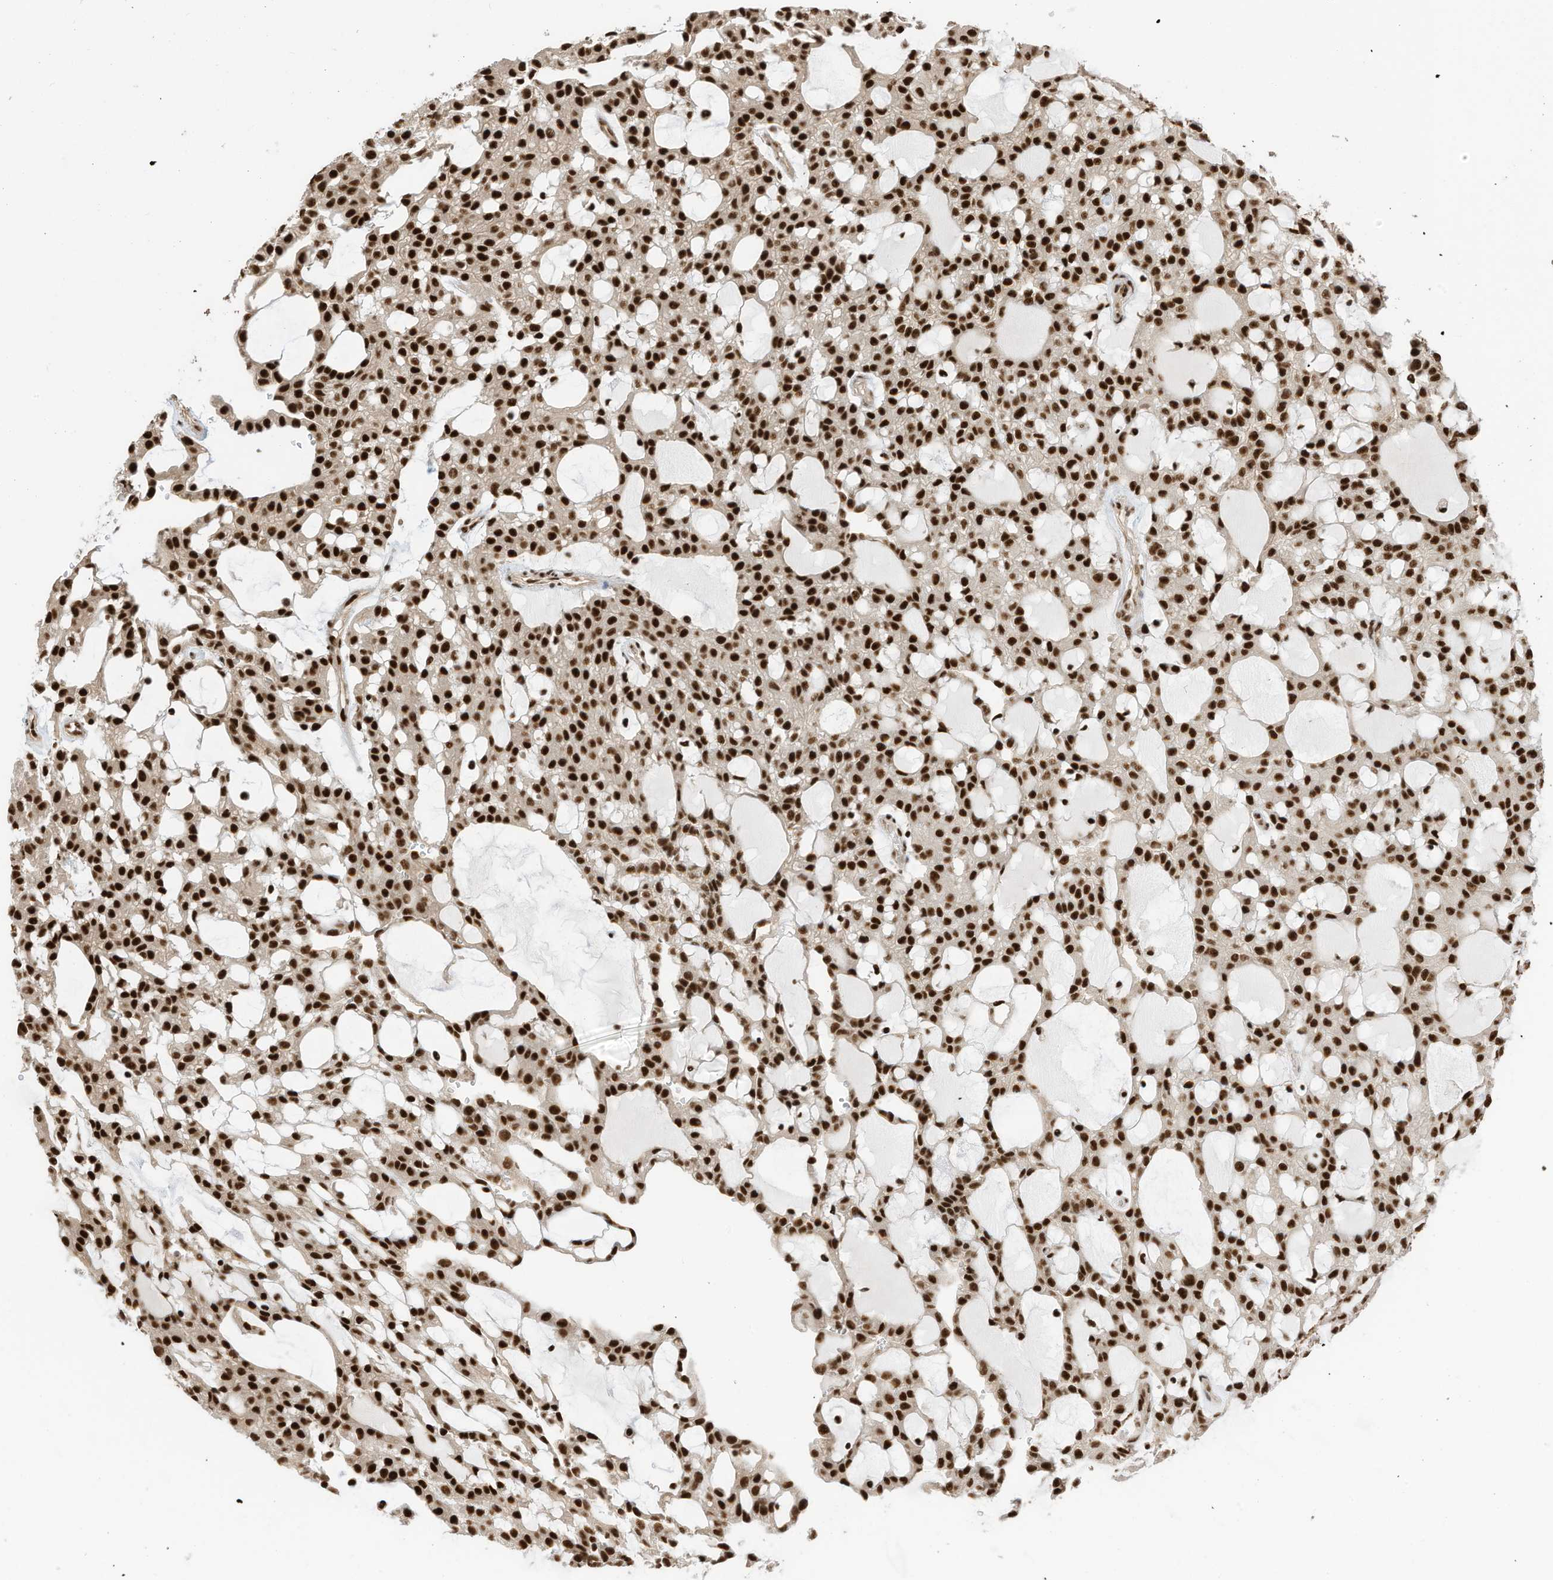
{"staining": {"intensity": "strong", "quantity": ">75%", "location": "nuclear"}, "tissue": "renal cancer", "cell_type": "Tumor cells", "image_type": "cancer", "snomed": [{"axis": "morphology", "description": "Adenocarcinoma, NOS"}, {"axis": "topography", "description": "Kidney"}], "caption": "Human adenocarcinoma (renal) stained with a protein marker exhibits strong staining in tumor cells.", "gene": "SF3A3", "patient": {"sex": "male", "age": 63}}